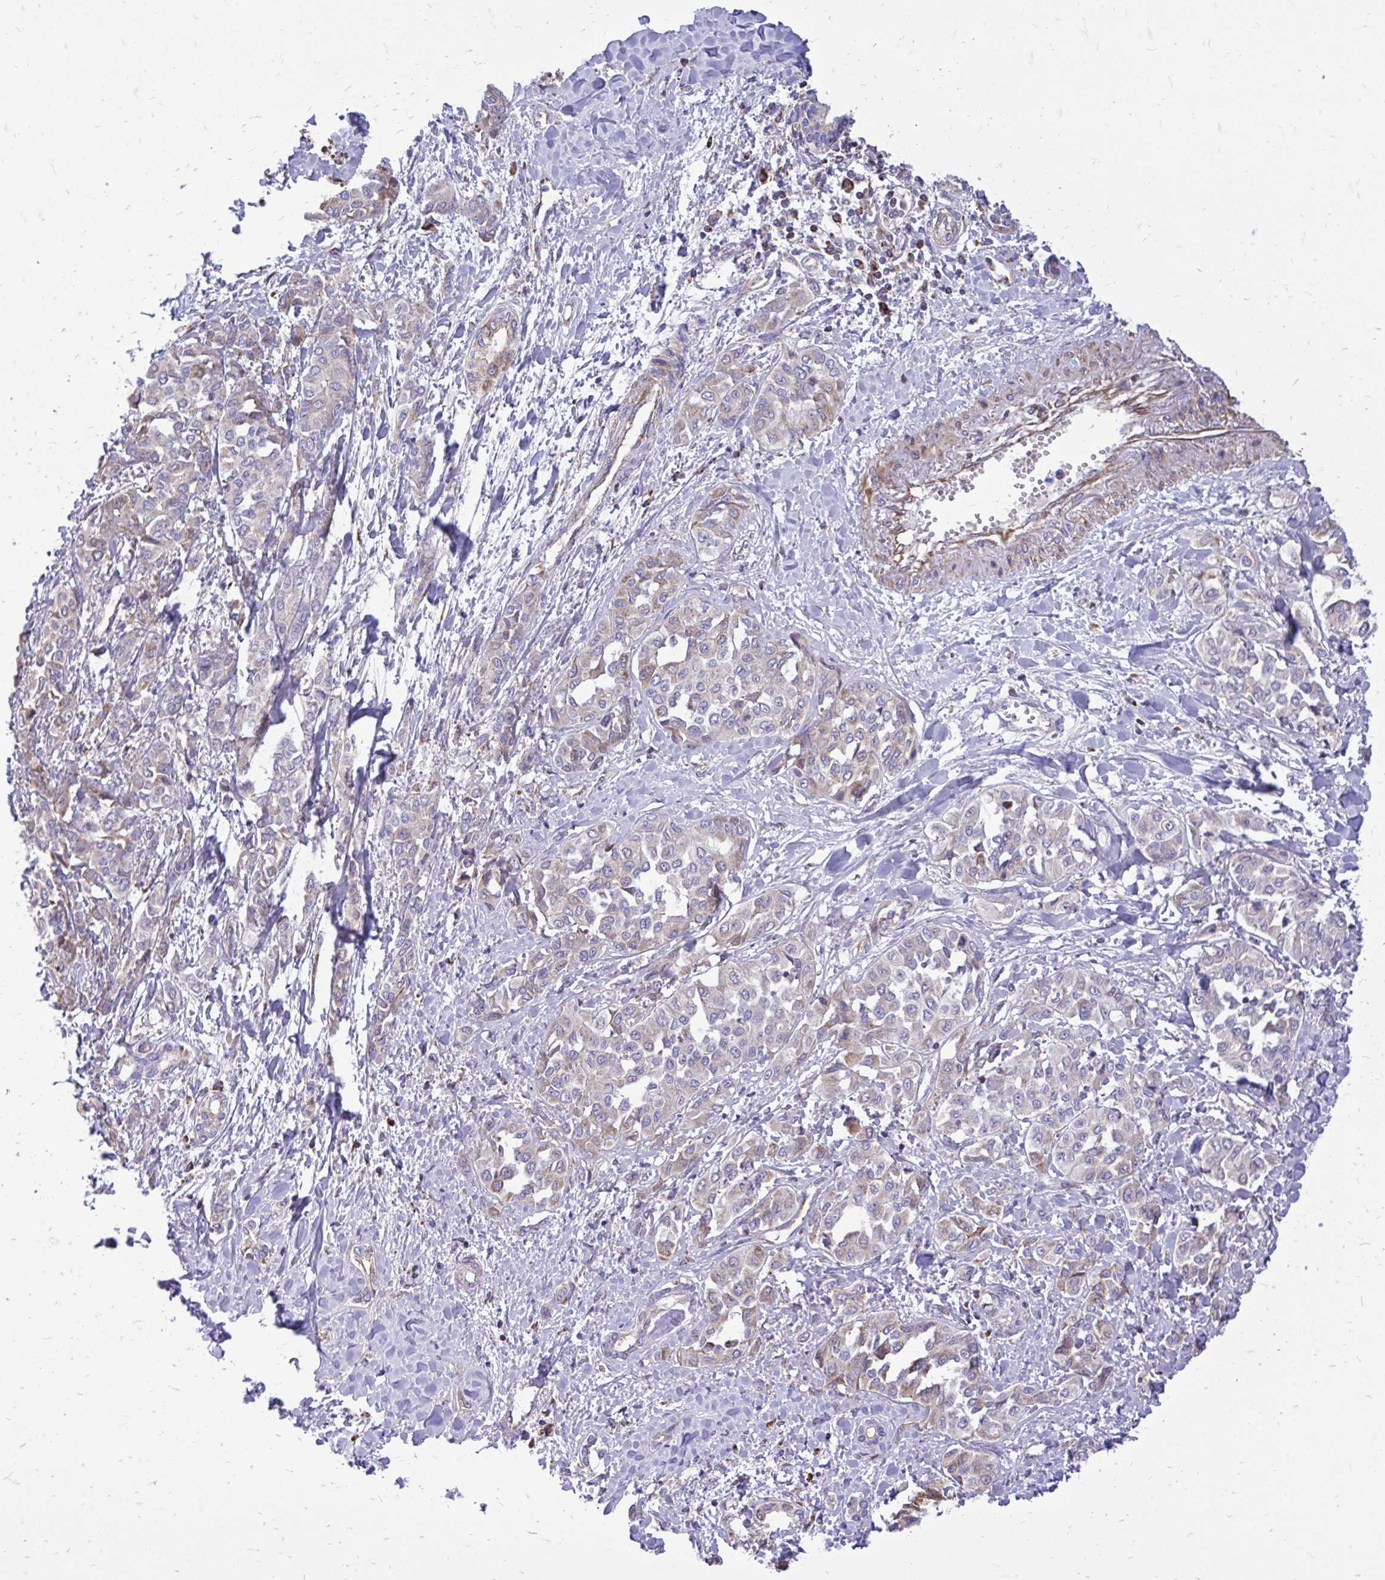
{"staining": {"intensity": "weak", "quantity": "<25%", "location": "cytoplasmic/membranous"}, "tissue": "liver cancer", "cell_type": "Tumor cells", "image_type": "cancer", "snomed": [{"axis": "morphology", "description": "Cholangiocarcinoma"}, {"axis": "topography", "description": "Liver"}], "caption": "This is a micrograph of IHC staining of liver cholangiocarcinoma, which shows no staining in tumor cells.", "gene": "ATP13A2", "patient": {"sex": "female", "age": 77}}